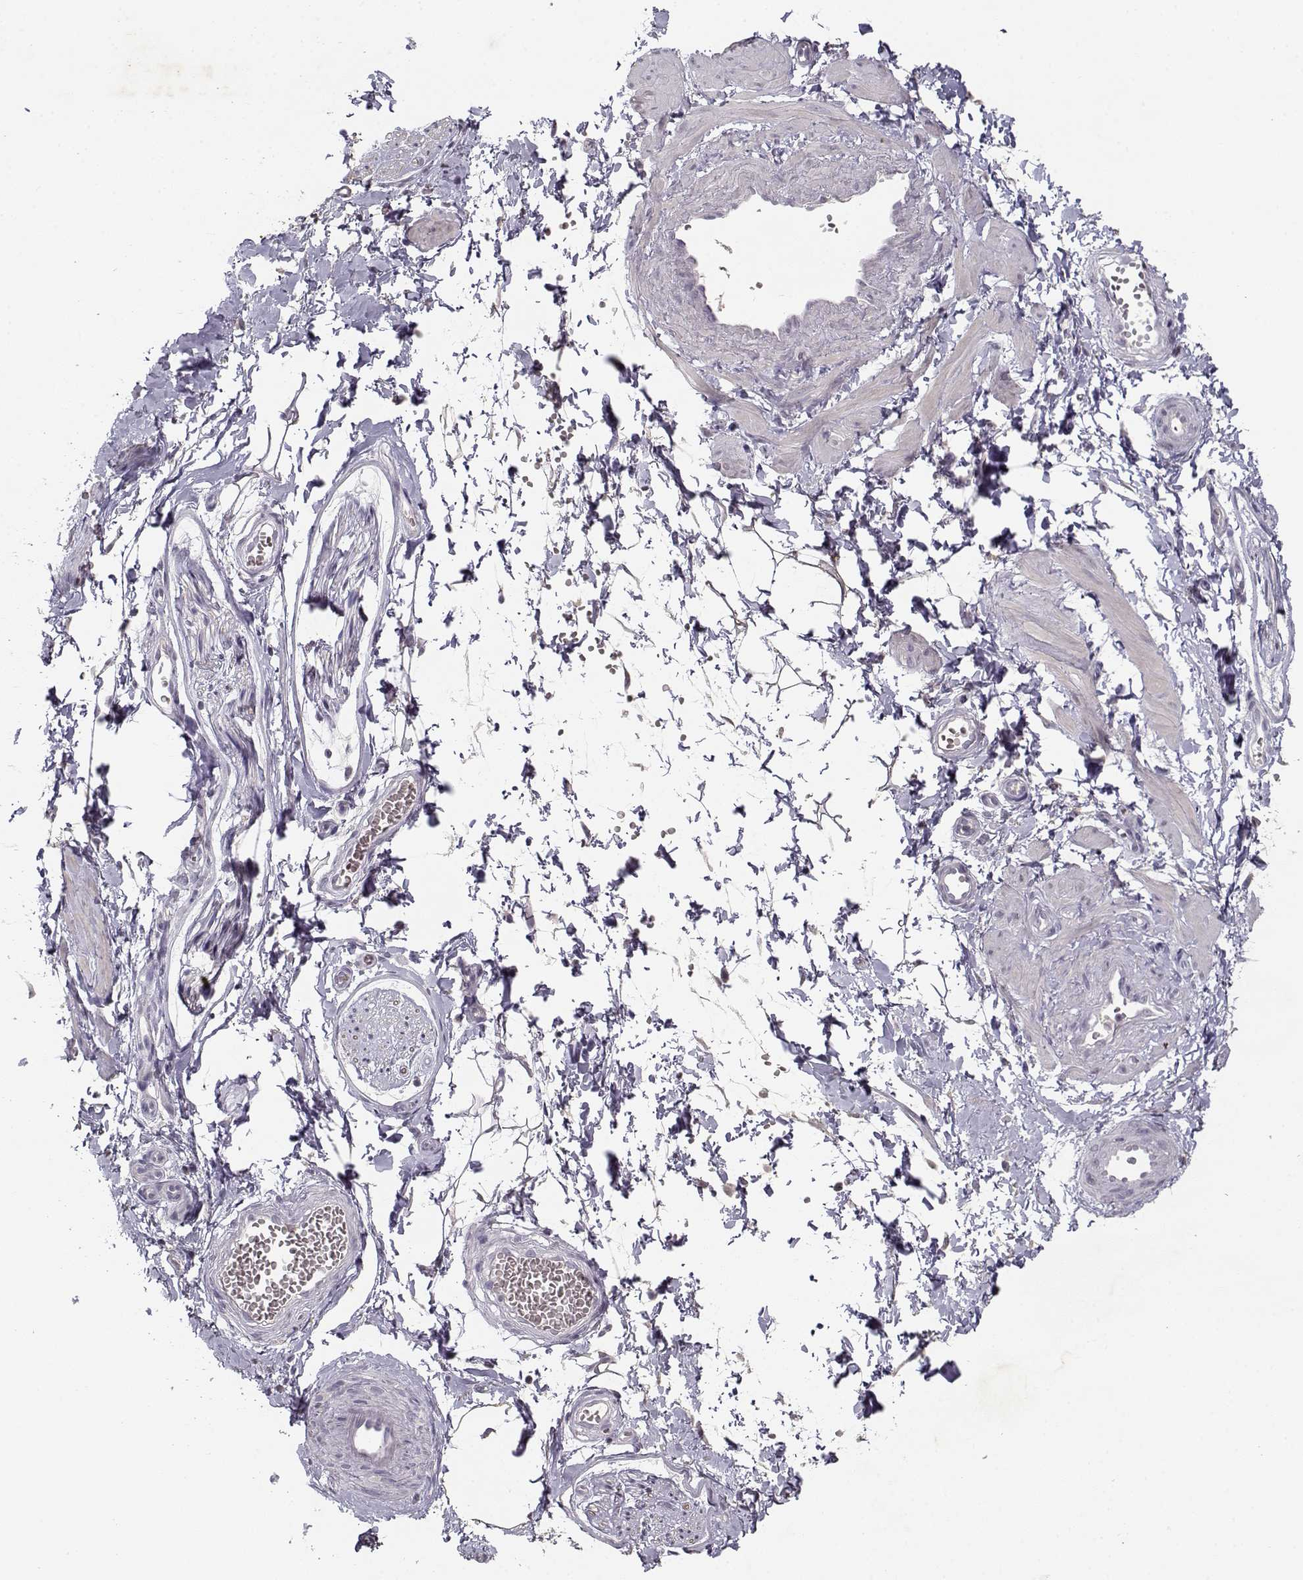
{"staining": {"intensity": "negative", "quantity": "none", "location": "none"}, "tissue": "adipose tissue", "cell_type": "Adipocytes", "image_type": "normal", "snomed": [{"axis": "morphology", "description": "Normal tissue, NOS"}, {"axis": "topography", "description": "Smooth muscle"}, {"axis": "topography", "description": "Peripheral nerve tissue"}], "caption": "Immunohistochemistry (IHC) histopathology image of normal adipose tissue: human adipose tissue stained with DAB (3,3'-diaminobenzidine) demonstrates no significant protein staining in adipocytes. (Brightfield microscopy of DAB immunohistochemistry (IHC) at high magnification).", "gene": "UROC1", "patient": {"sex": "male", "age": 22}}